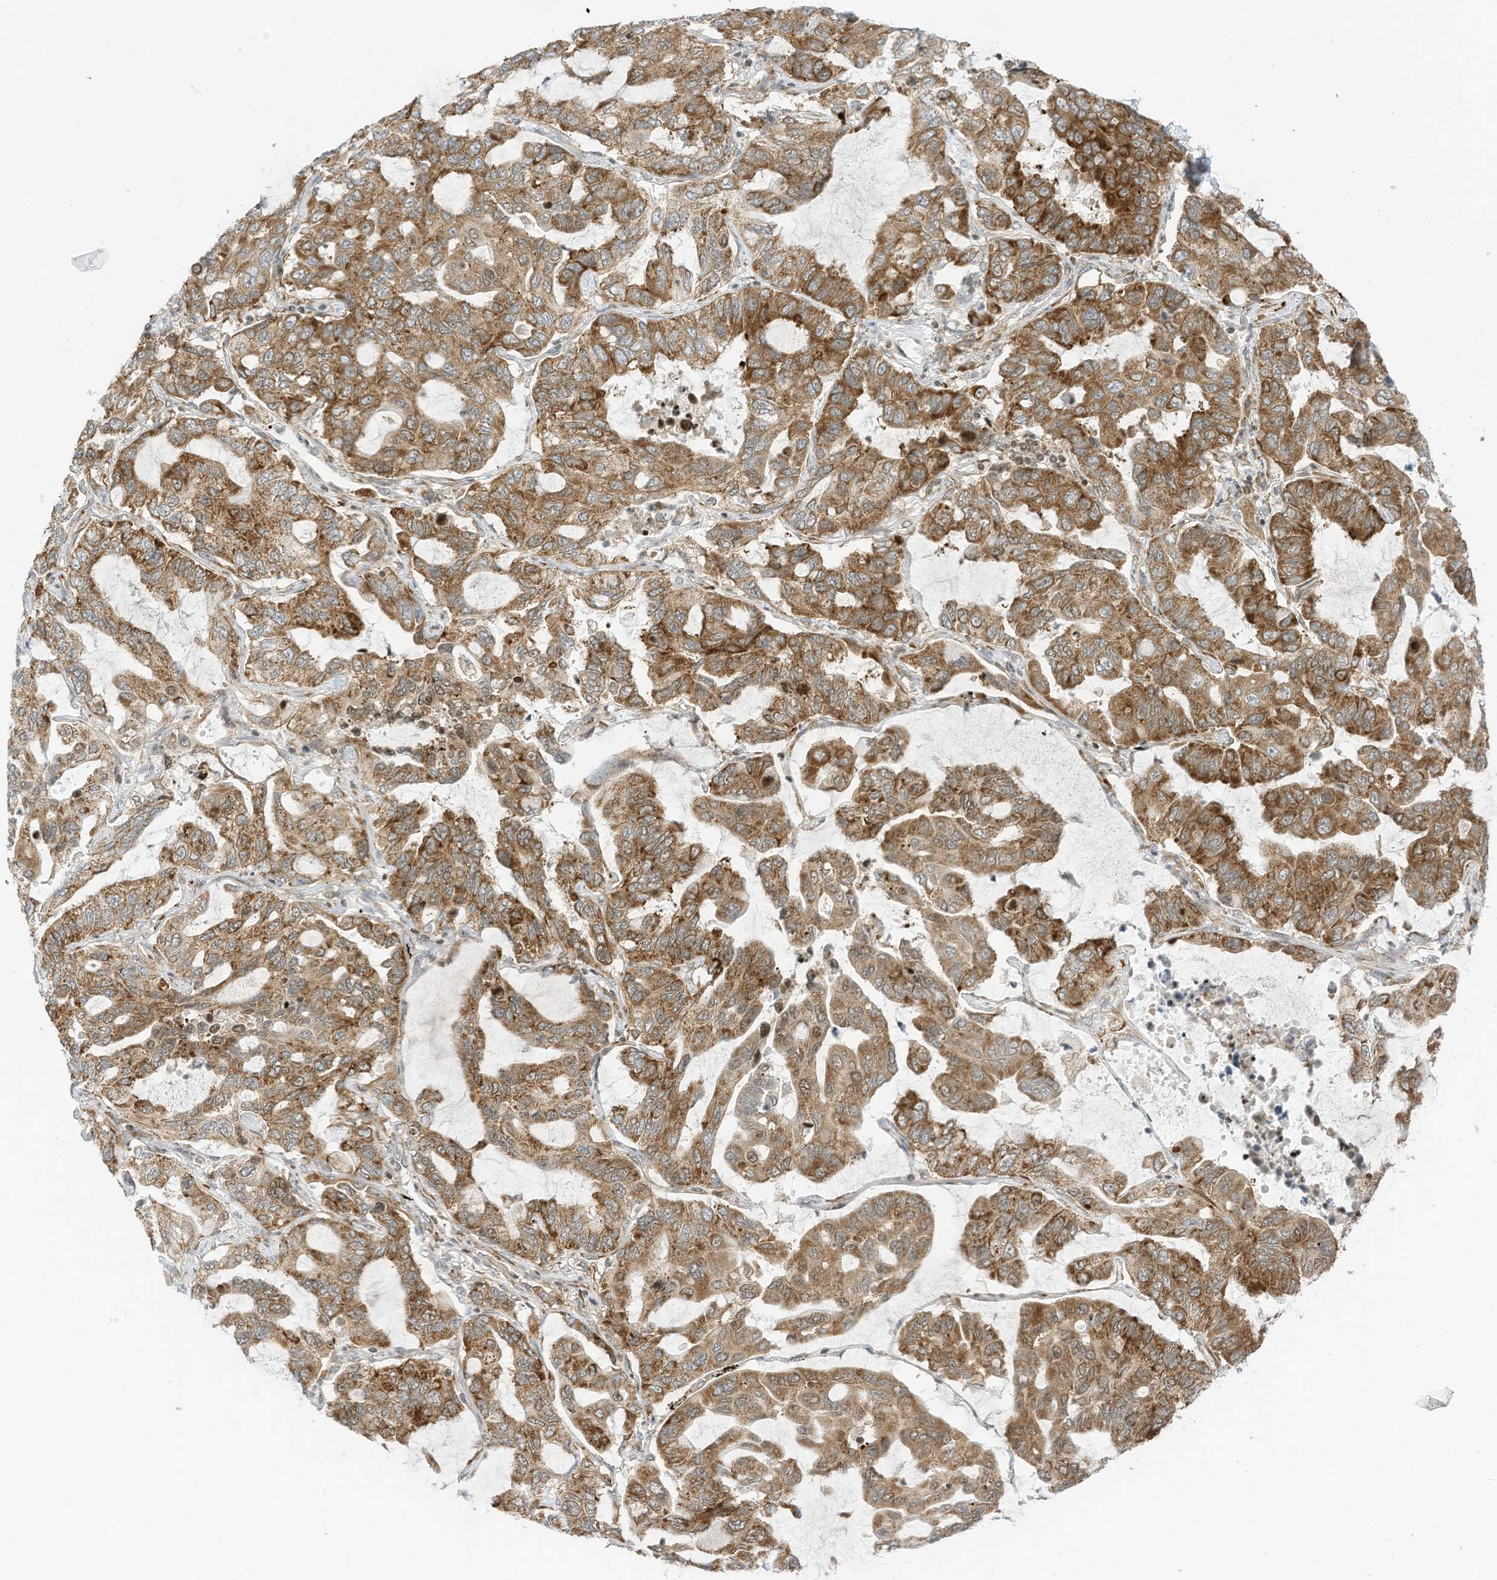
{"staining": {"intensity": "moderate", "quantity": ">75%", "location": "cytoplasmic/membranous"}, "tissue": "lung cancer", "cell_type": "Tumor cells", "image_type": "cancer", "snomed": [{"axis": "morphology", "description": "Adenocarcinoma, NOS"}, {"axis": "topography", "description": "Lung"}], "caption": "IHC histopathology image of neoplastic tissue: human lung cancer (adenocarcinoma) stained using immunohistochemistry (IHC) displays medium levels of moderate protein expression localized specifically in the cytoplasmic/membranous of tumor cells, appearing as a cytoplasmic/membranous brown color.", "gene": "EDF1", "patient": {"sex": "male", "age": 64}}